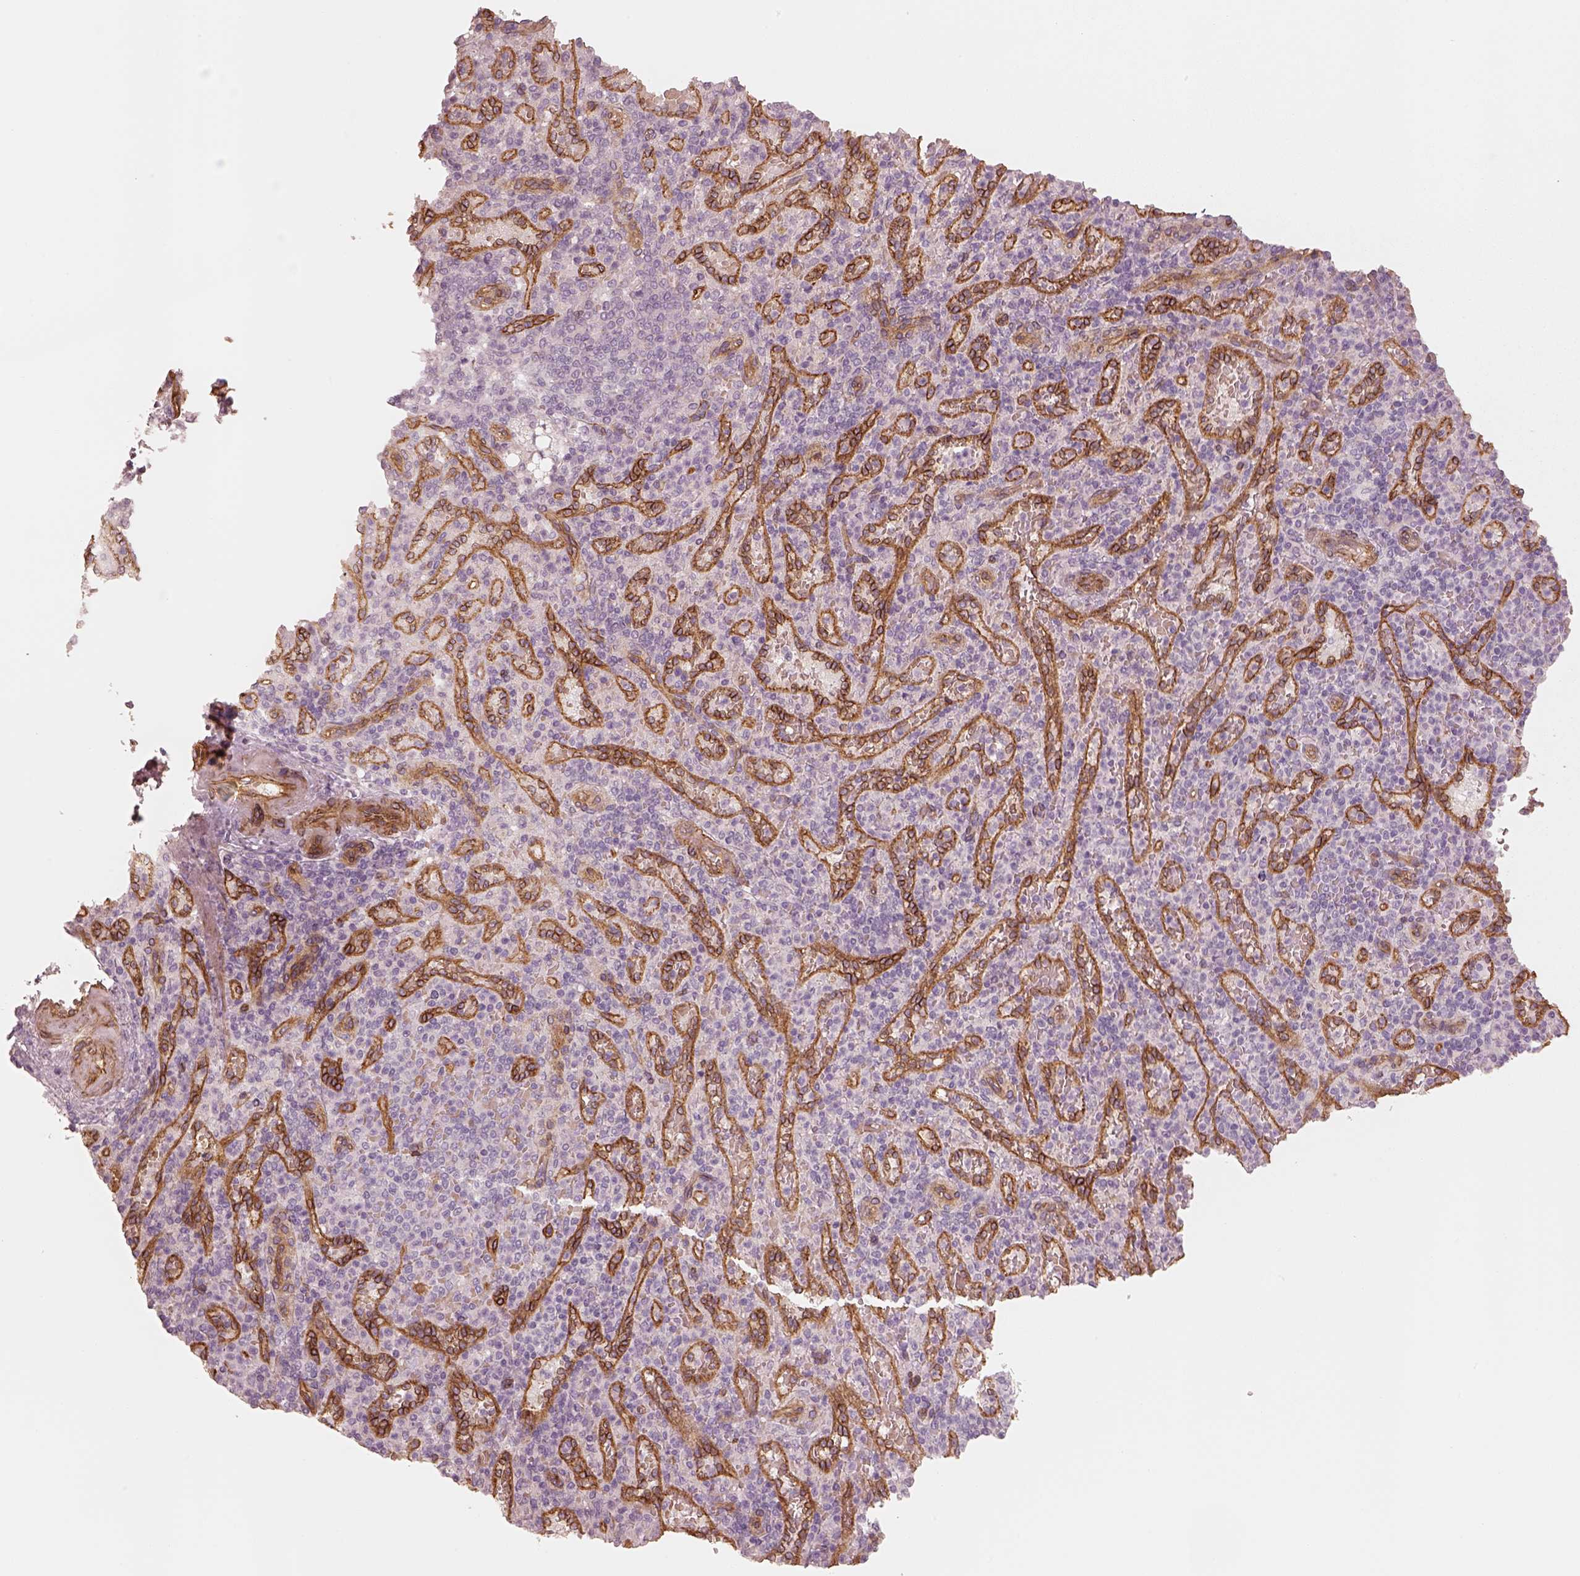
{"staining": {"intensity": "negative", "quantity": "none", "location": "none"}, "tissue": "spleen", "cell_type": "Cells in red pulp", "image_type": "normal", "snomed": [{"axis": "morphology", "description": "Normal tissue, NOS"}, {"axis": "topography", "description": "Spleen"}], "caption": "The histopathology image shows no significant positivity in cells in red pulp of spleen. (DAB IHC visualized using brightfield microscopy, high magnification).", "gene": "CRYM", "patient": {"sex": "female", "age": 74}}